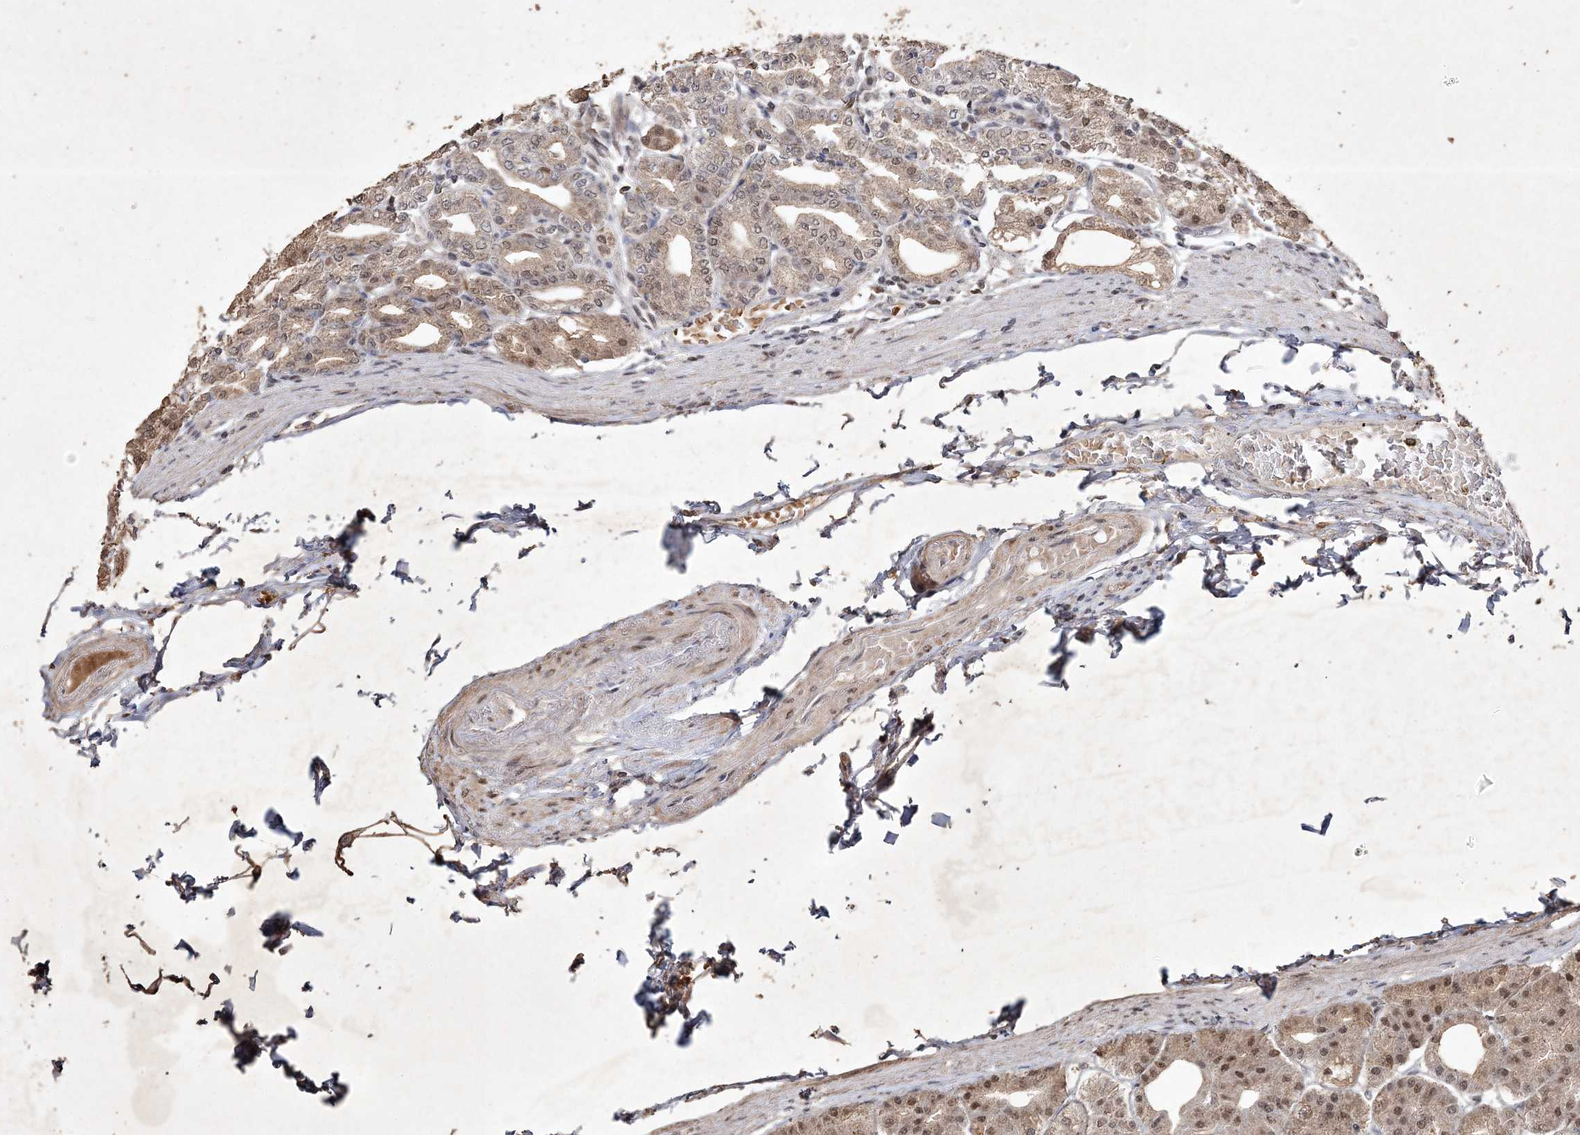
{"staining": {"intensity": "moderate", "quantity": ">75%", "location": "cytoplasmic/membranous,nuclear"}, "tissue": "stomach", "cell_type": "Glandular cells", "image_type": "normal", "snomed": [{"axis": "morphology", "description": "Normal tissue, NOS"}, {"axis": "topography", "description": "Stomach, lower"}], "caption": "IHC (DAB (3,3'-diaminobenzidine)) staining of normal stomach shows moderate cytoplasmic/membranous,nuclear protein staining in approximately >75% of glandular cells.", "gene": "C3orf38", "patient": {"sex": "male", "age": 71}}